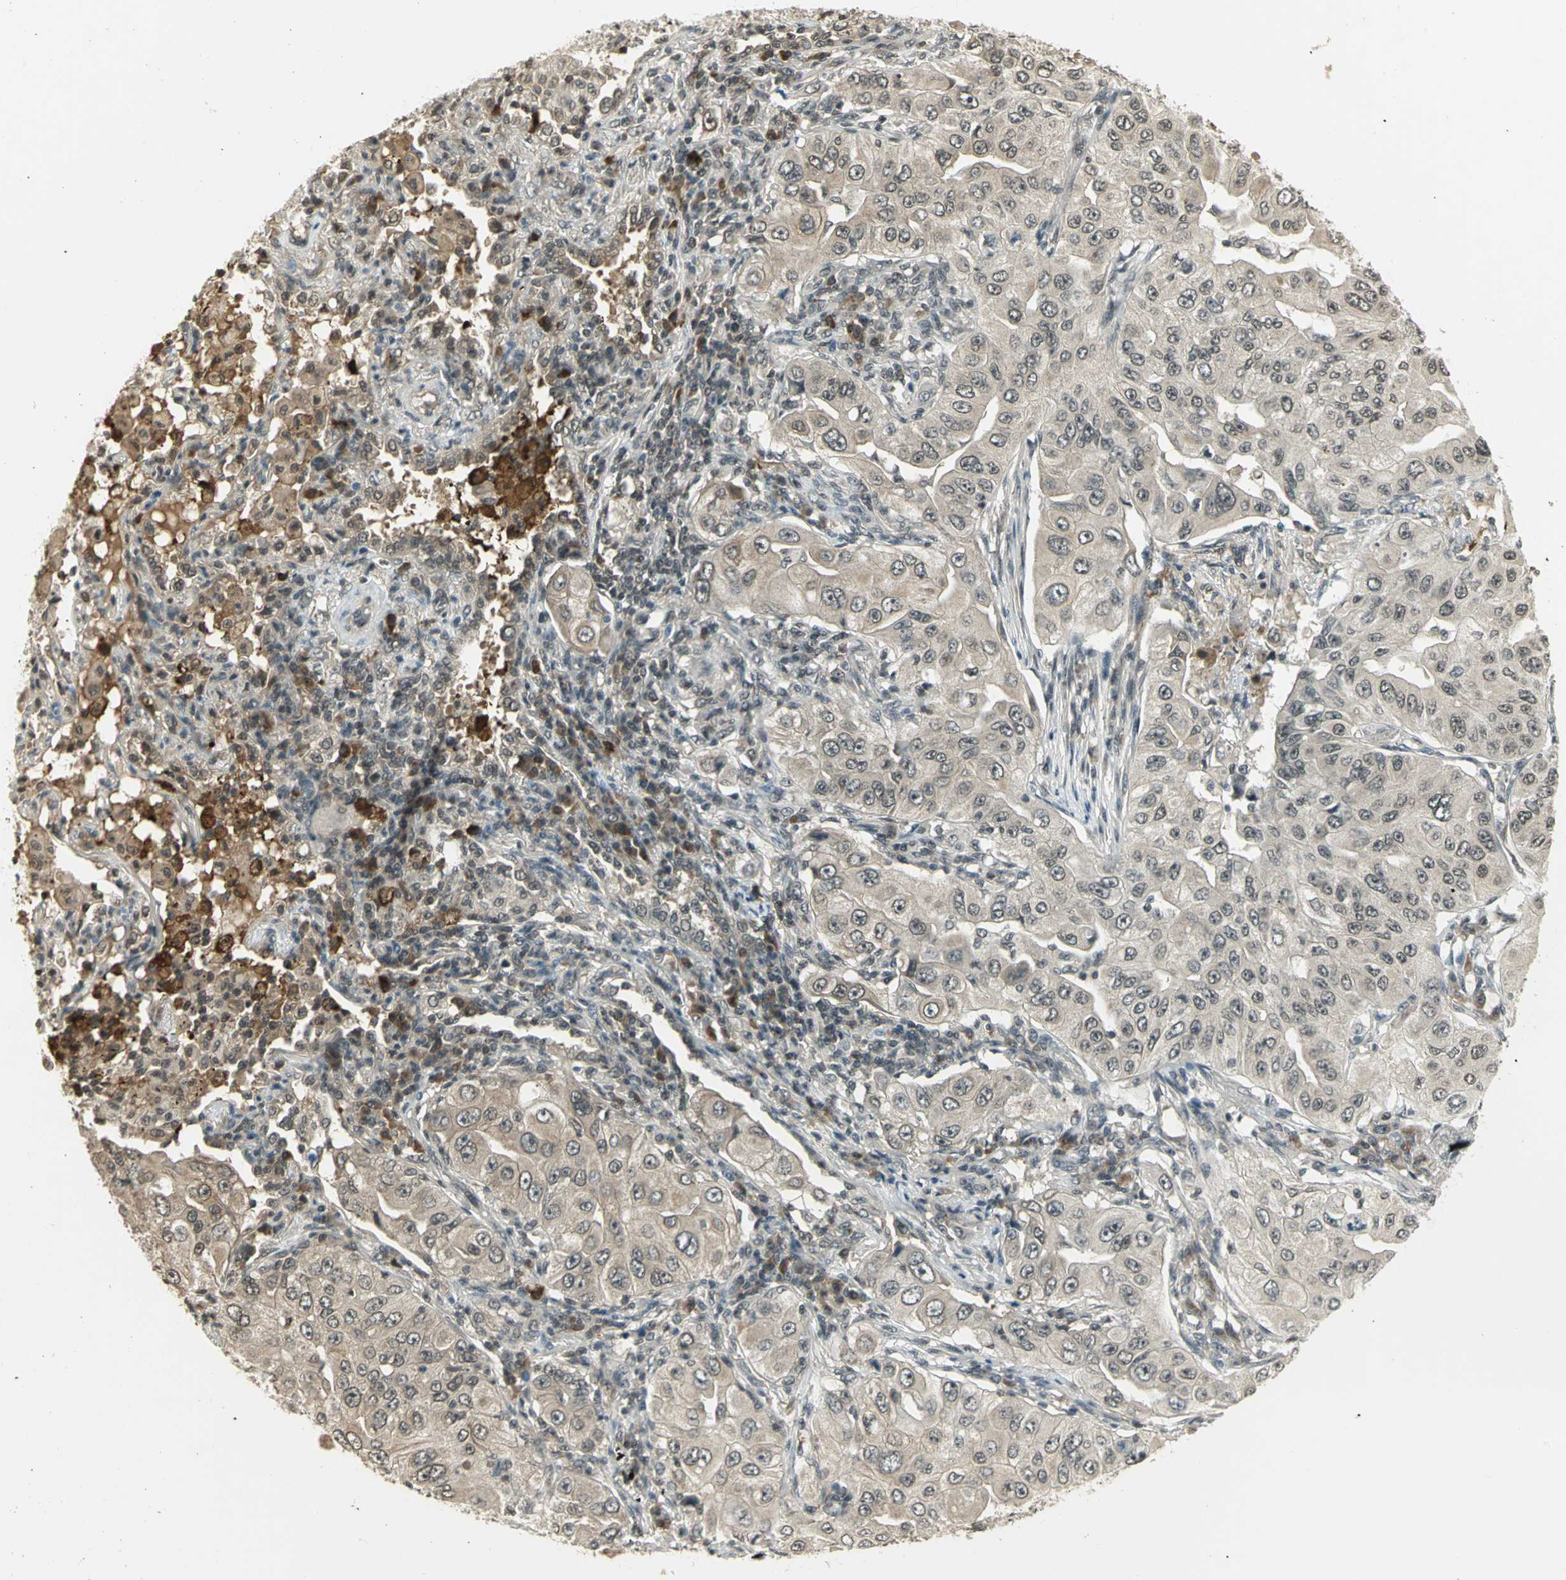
{"staining": {"intensity": "weak", "quantity": ">75%", "location": "cytoplasmic/membranous"}, "tissue": "lung cancer", "cell_type": "Tumor cells", "image_type": "cancer", "snomed": [{"axis": "morphology", "description": "Adenocarcinoma, NOS"}, {"axis": "topography", "description": "Lung"}], "caption": "An immunohistochemistry image of tumor tissue is shown. Protein staining in brown shows weak cytoplasmic/membranous positivity in adenocarcinoma (lung) within tumor cells.", "gene": "CDC34", "patient": {"sex": "male", "age": 84}}